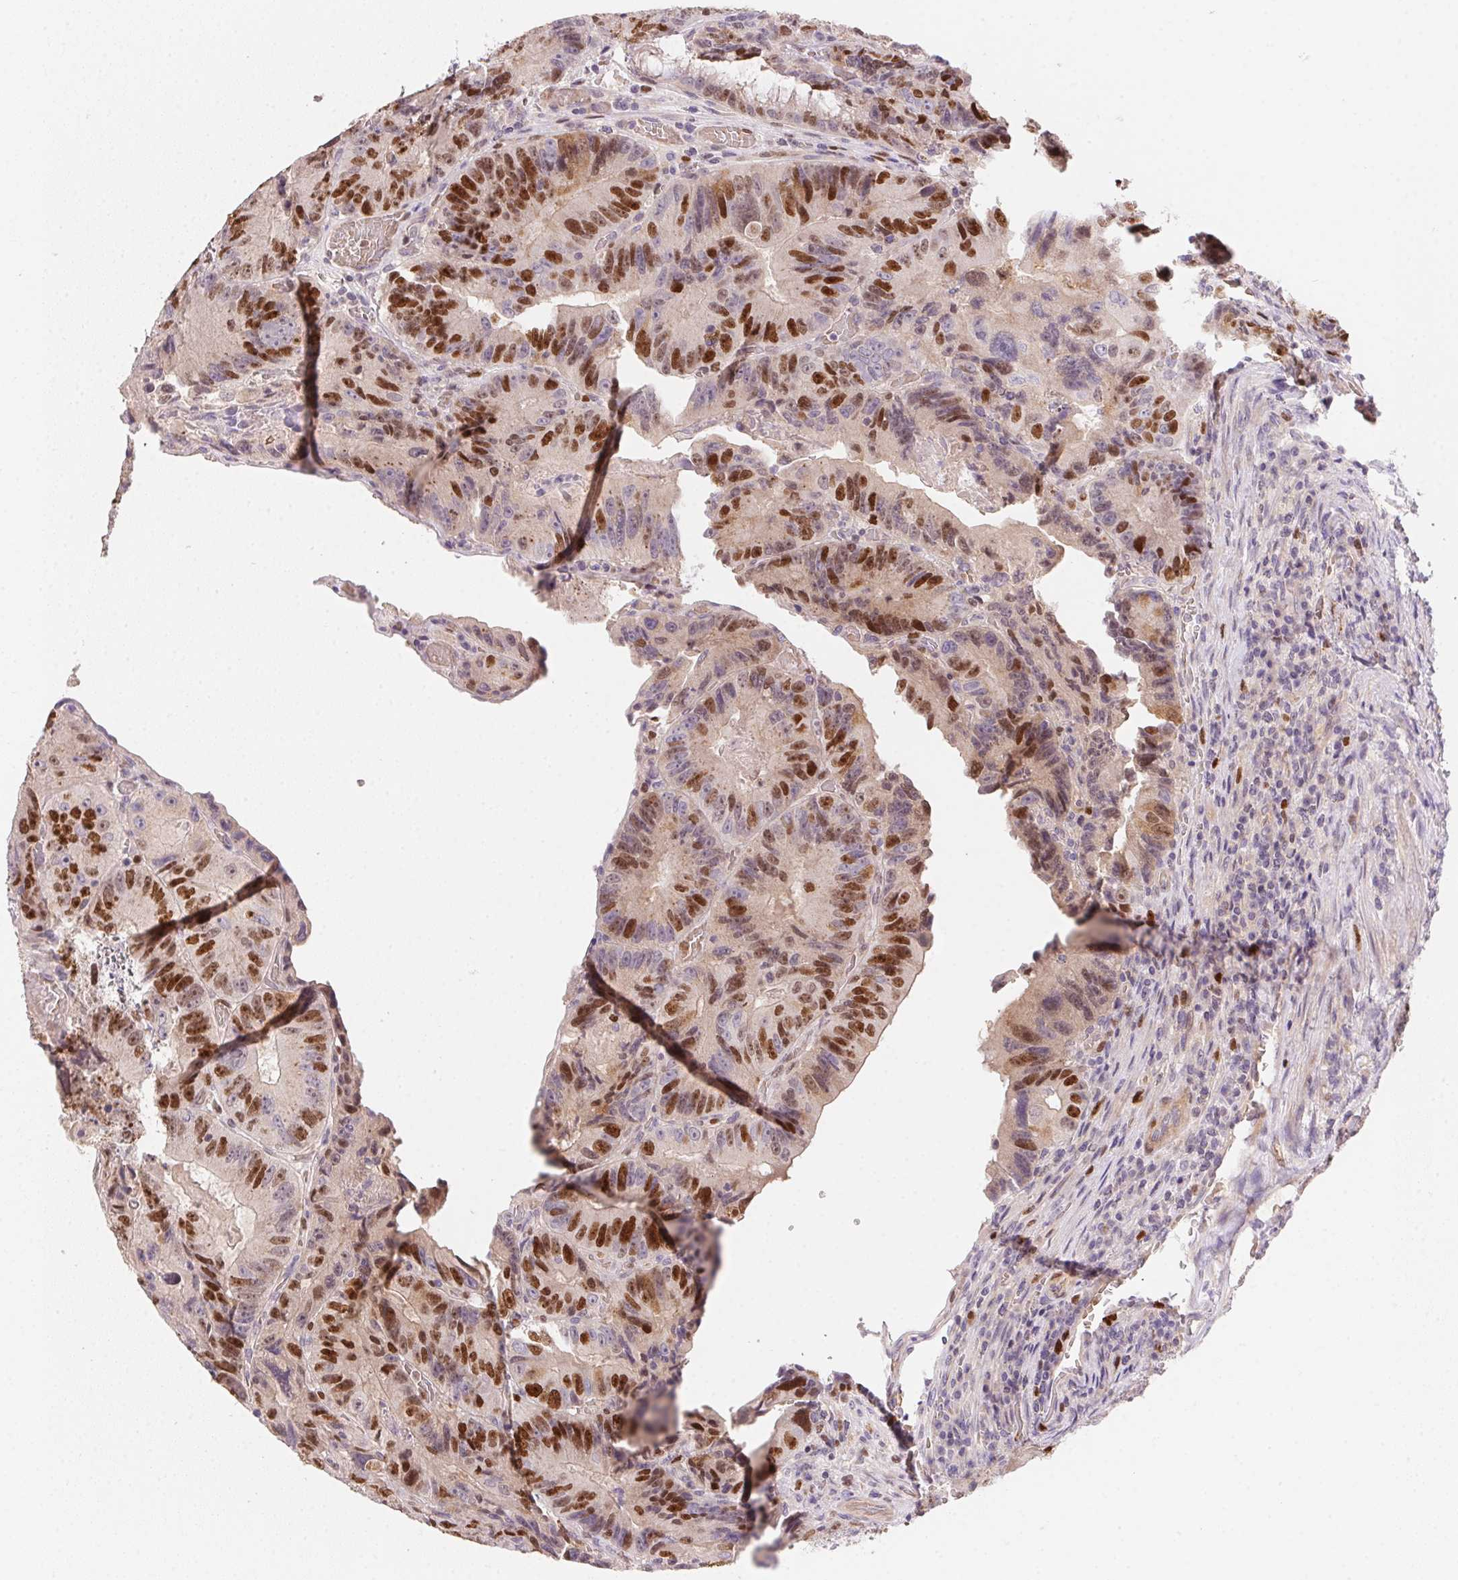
{"staining": {"intensity": "strong", "quantity": "25%-75%", "location": "nuclear"}, "tissue": "colorectal cancer", "cell_type": "Tumor cells", "image_type": "cancer", "snomed": [{"axis": "morphology", "description": "Adenocarcinoma, NOS"}, {"axis": "topography", "description": "Colon"}], "caption": "Colorectal adenocarcinoma was stained to show a protein in brown. There is high levels of strong nuclear staining in approximately 25%-75% of tumor cells.", "gene": "HELLS", "patient": {"sex": "female", "age": 86}}